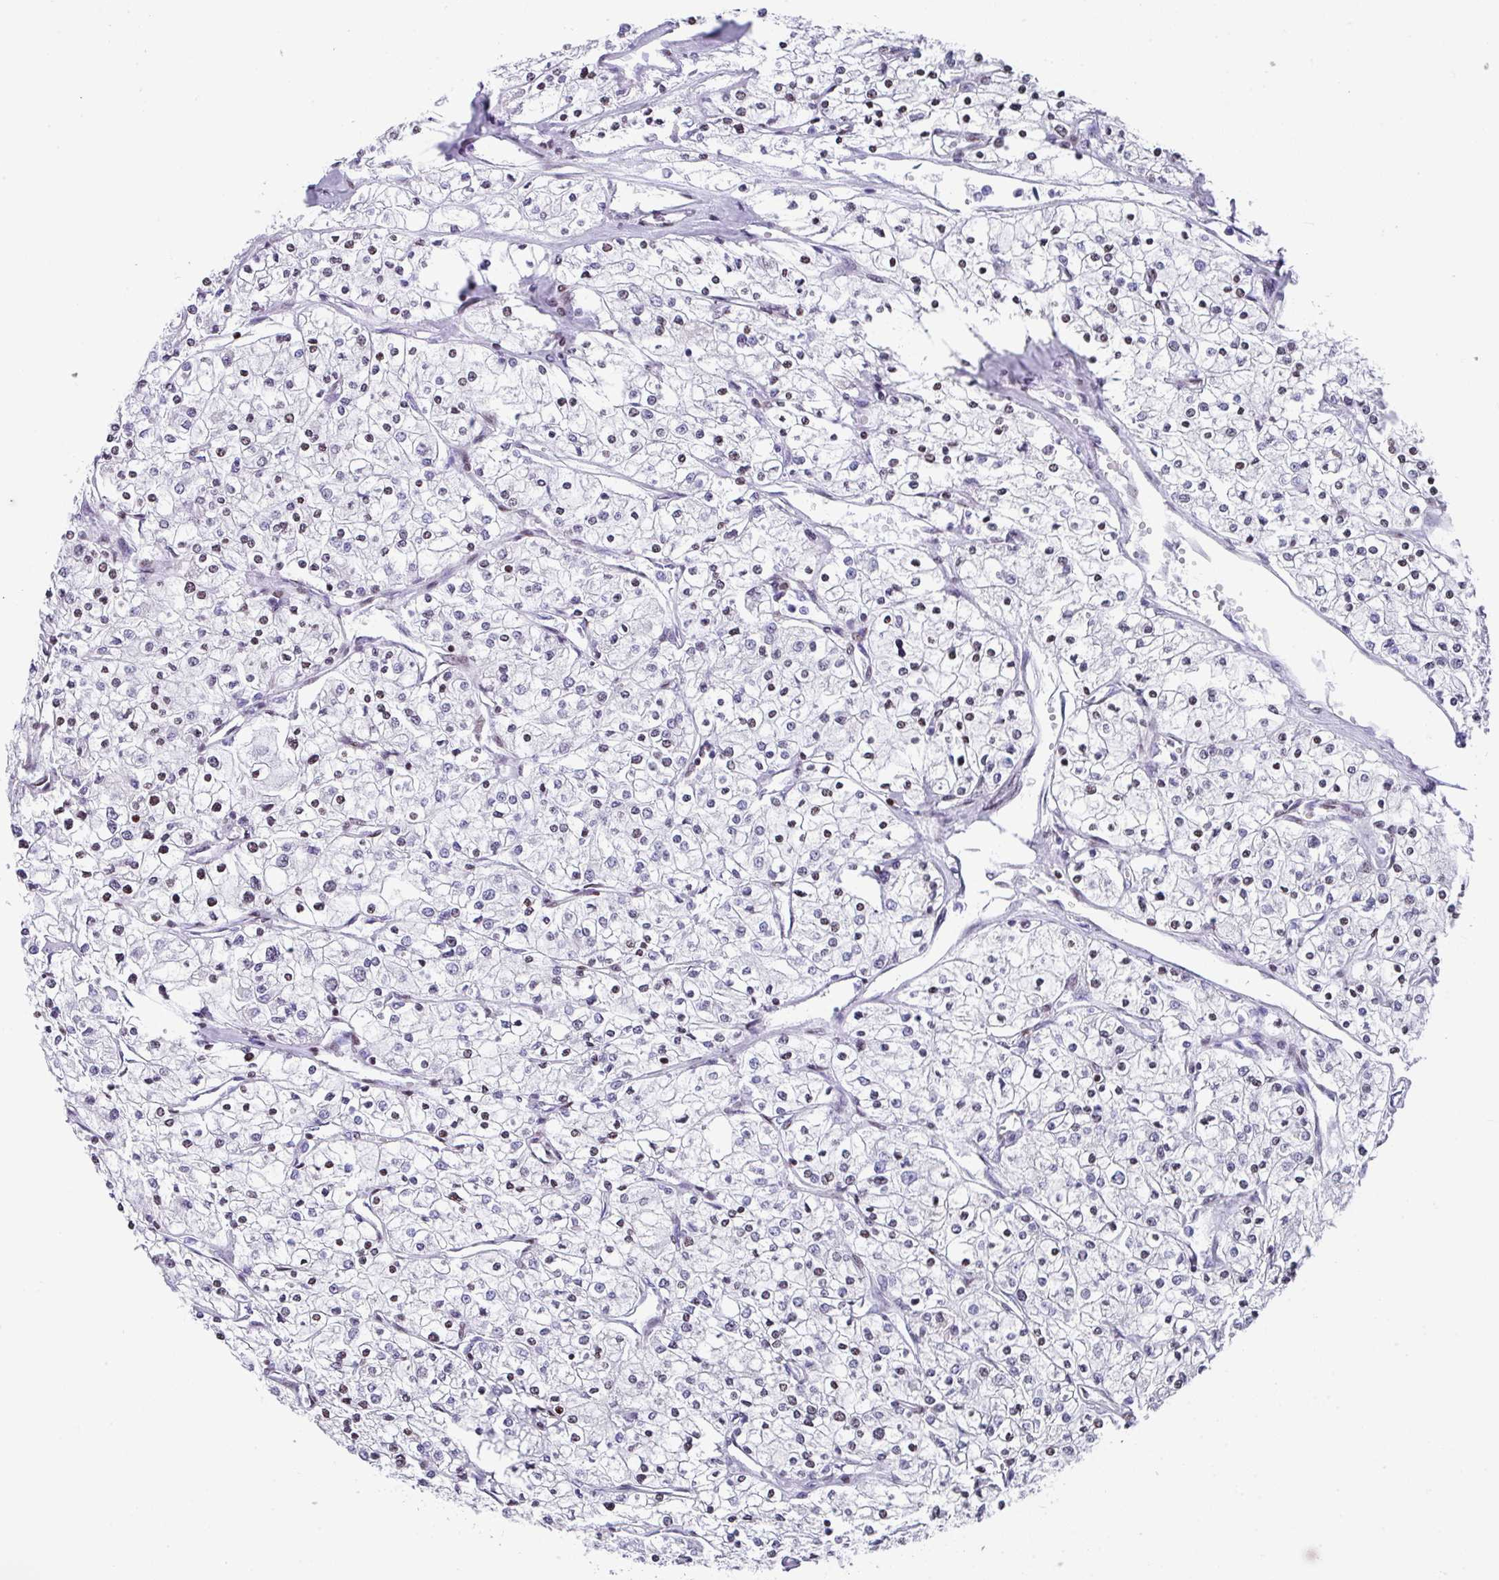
{"staining": {"intensity": "moderate", "quantity": "25%-75%", "location": "nuclear"}, "tissue": "renal cancer", "cell_type": "Tumor cells", "image_type": "cancer", "snomed": [{"axis": "morphology", "description": "Adenocarcinoma, NOS"}, {"axis": "topography", "description": "Kidney"}], "caption": "About 25%-75% of tumor cells in human adenocarcinoma (renal) demonstrate moderate nuclear protein staining as visualized by brown immunohistochemical staining.", "gene": "TCF3", "patient": {"sex": "male", "age": 80}}